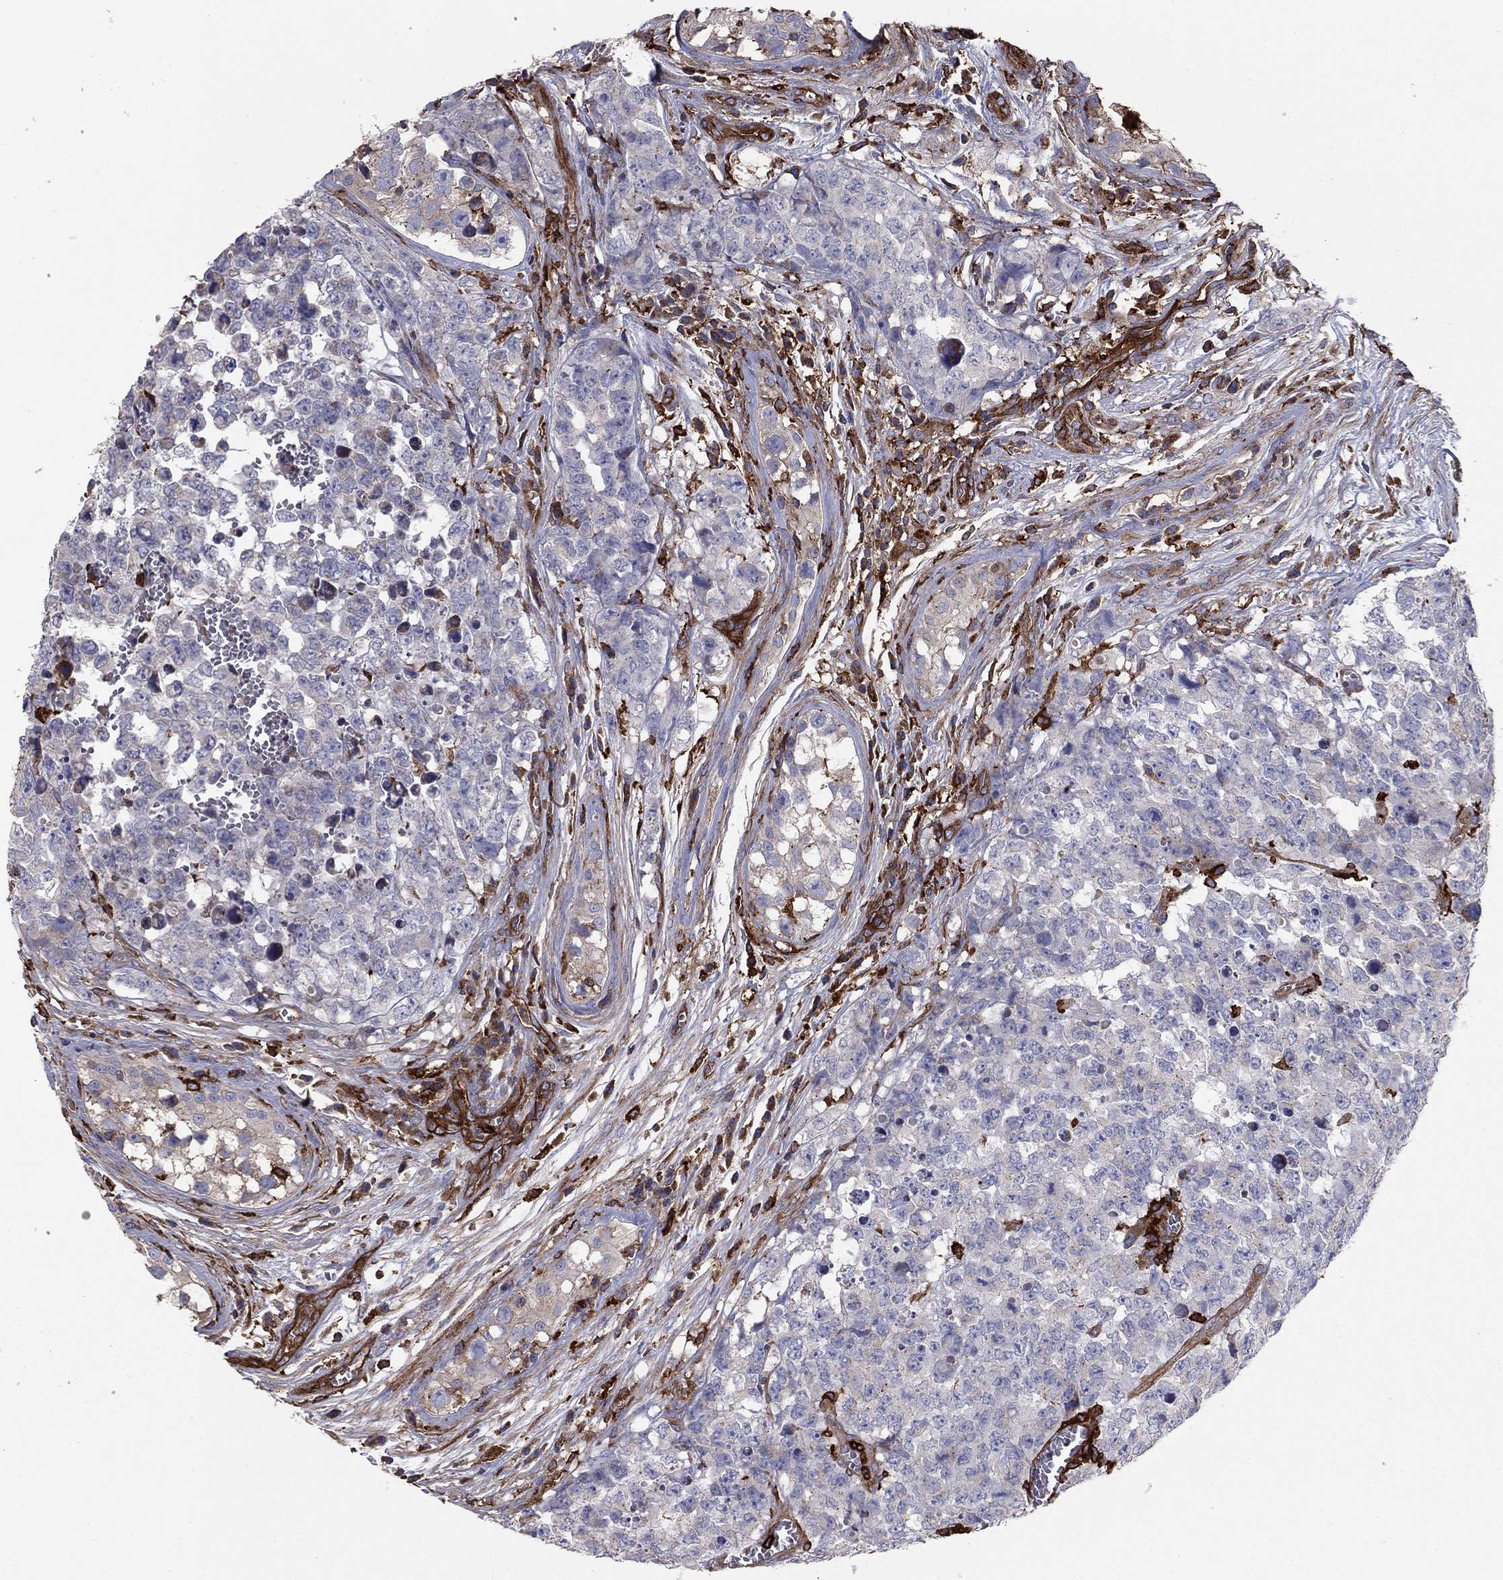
{"staining": {"intensity": "negative", "quantity": "none", "location": "none"}, "tissue": "testis cancer", "cell_type": "Tumor cells", "image_type": "cancer", "snomed": [{"axis": "morphology", "description": "Carcinoma, Embryonal, NOS"}, {"axis": "topography", "description": "Testis"}], "caption": "A high-resolution micrograph shows immunohistochemistry staining of testis embryonal carcinoma, which exhibits no significant positivity in tumor cells.", "gene": "EHBP1L1", "patient": {"sex": "male", "age": 23}}